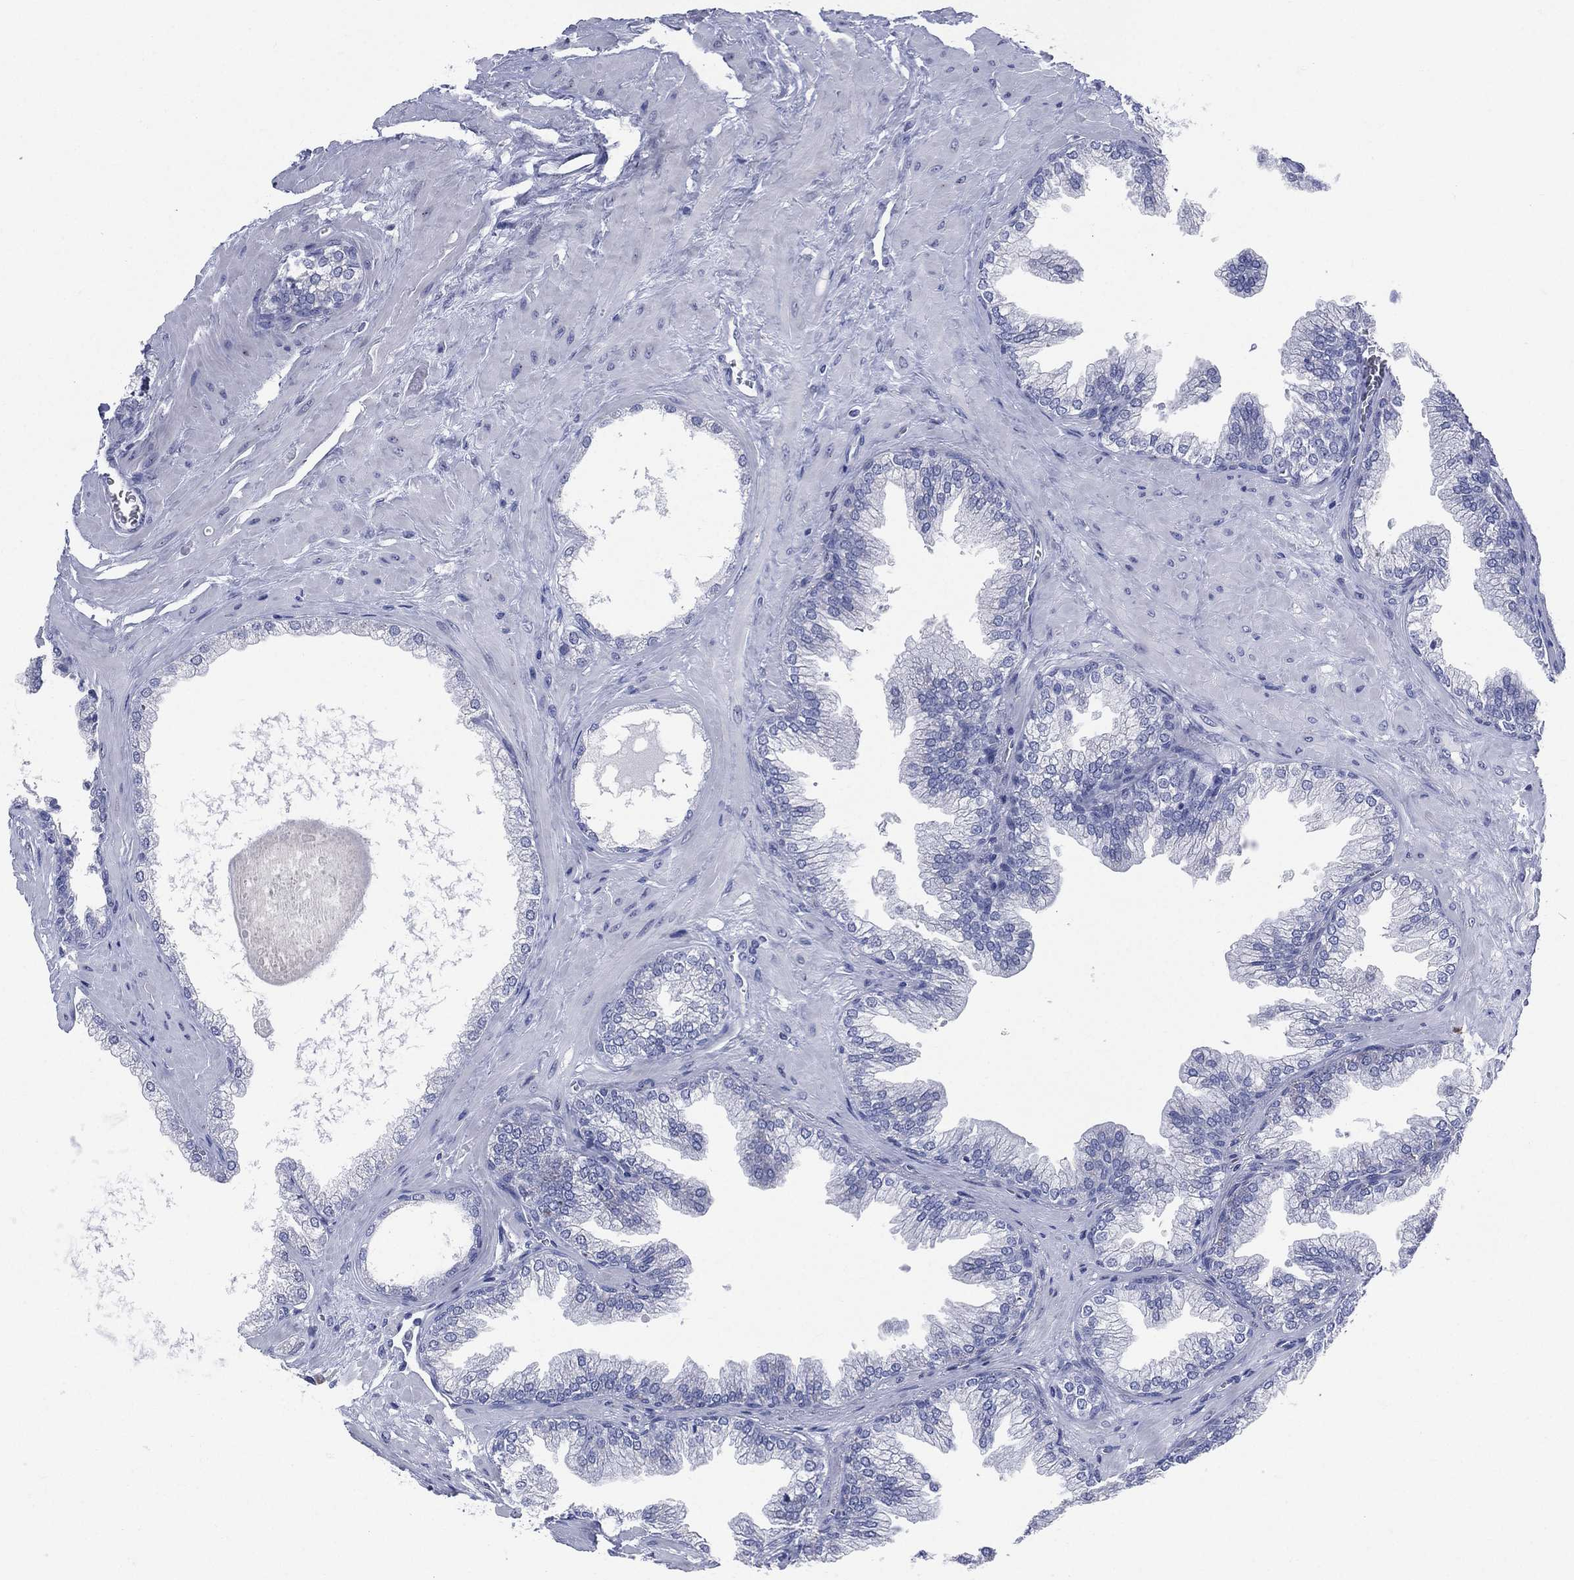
{"staining": {"intensity": "negative", "quantity": "none", "location": "none"}, "tissue": "prostate cancer", "cell_type": "Tumor cells", "image_type": "cancer", "snomed": [{"axis": "morphology", "description": "Adenocarcinoma, Low grade"}, {"axis": "topography", "description": "Prostate"}], "caption": "IHC micrograph of human low-grade adenocarcinoma (prostate) stained for a protein (brown), which displays no staining in tumor cells.", "gene": "AKAP3", "patient": {"sex": "male", "age": 72}}